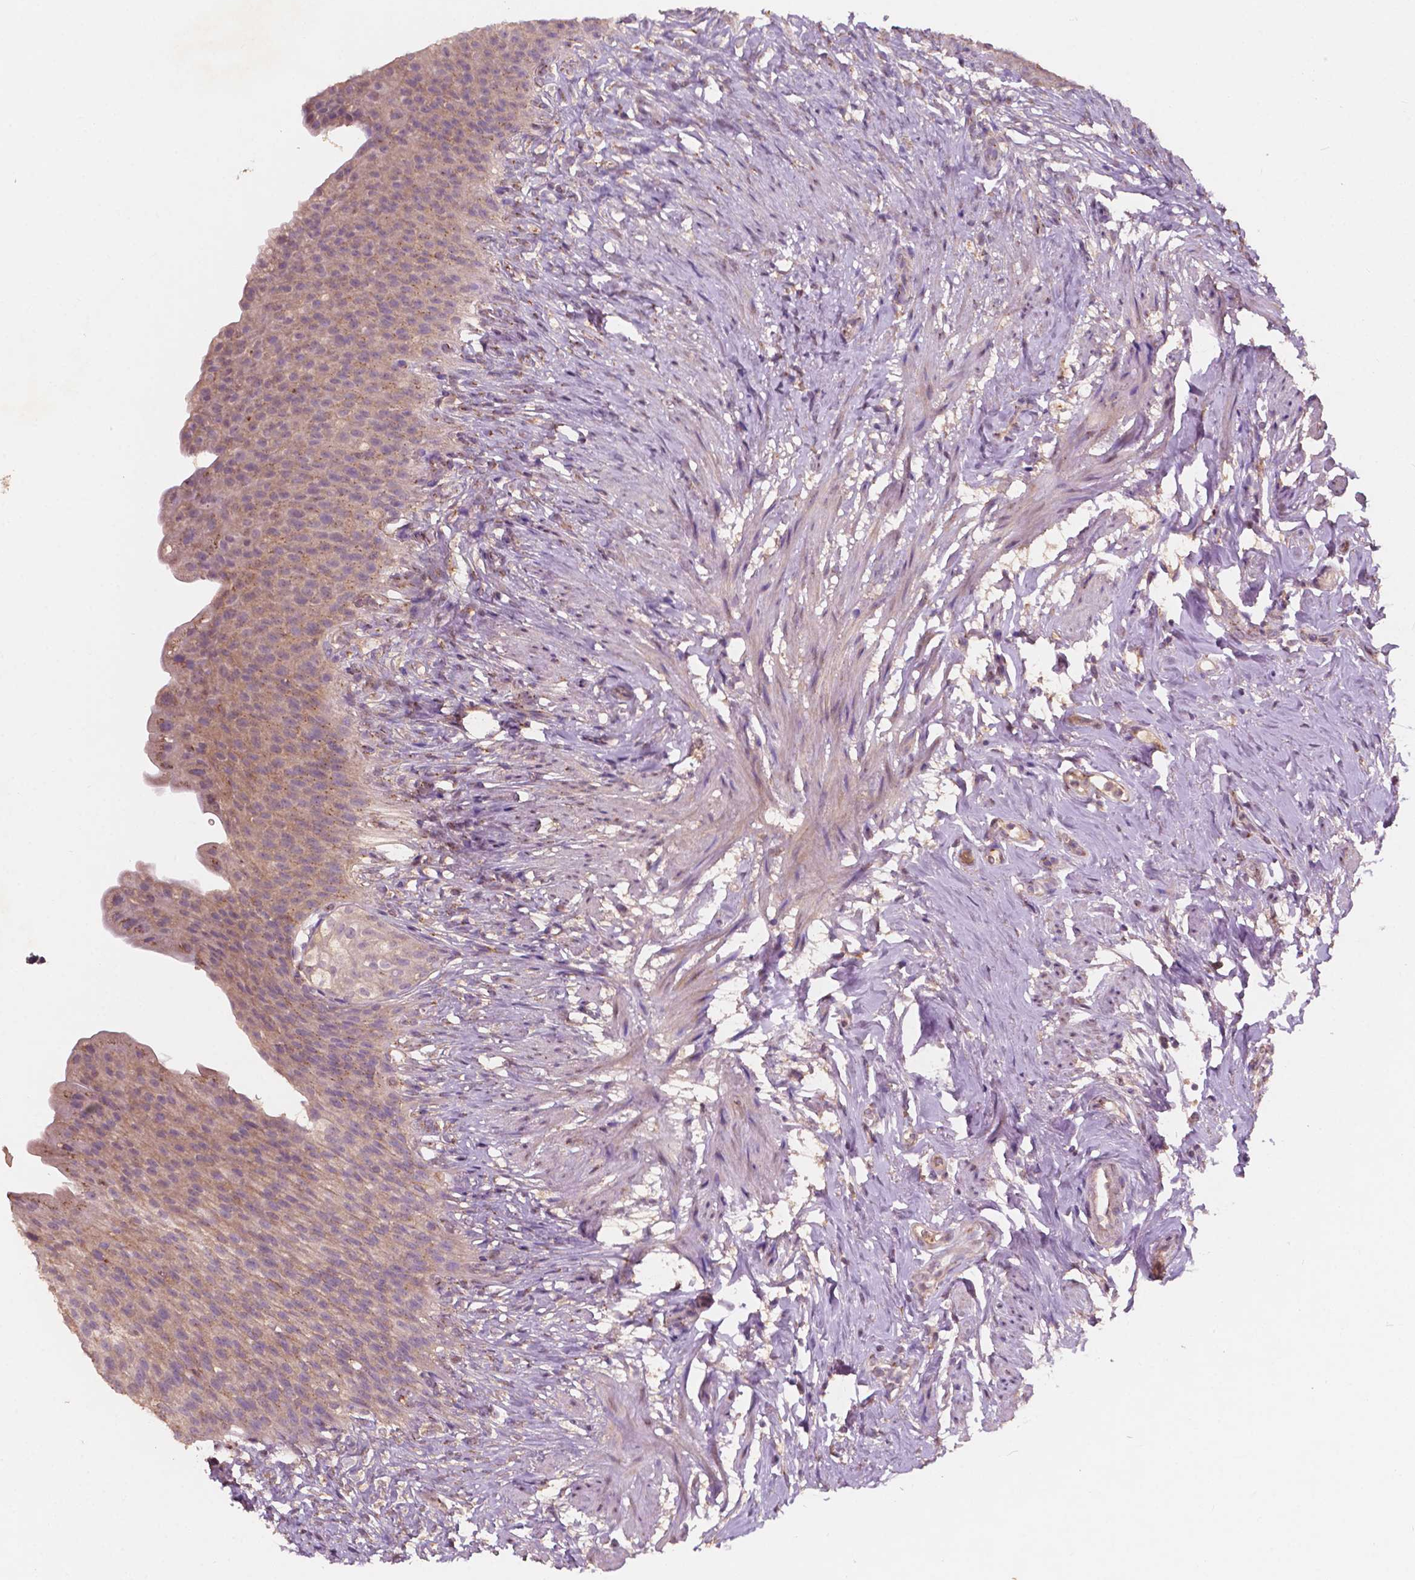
{"staining": {"intensity": "moderate", "quantity": "25%-75%", "location": "cytoplasmic/membranous"}, "tissue": "urinary bladder", "cell_type": "Urothelial cells", "image_type": "normal", "snomed": [{"axis": "morphology", "description": "Normal tissue, NOS"}, {"axis": "topography", "description": "Urinary bladder"}, {"axis": "topography", "description": "Prostate"}], "caption": "Urinary bladder stained with a brown dye exhibits moderate cytoplasmic/membranous positive staining in approximately 25%-75% of urothelial cells.", "gene": "CHPT1", "patient": {"sex": "male", "age": 76}}